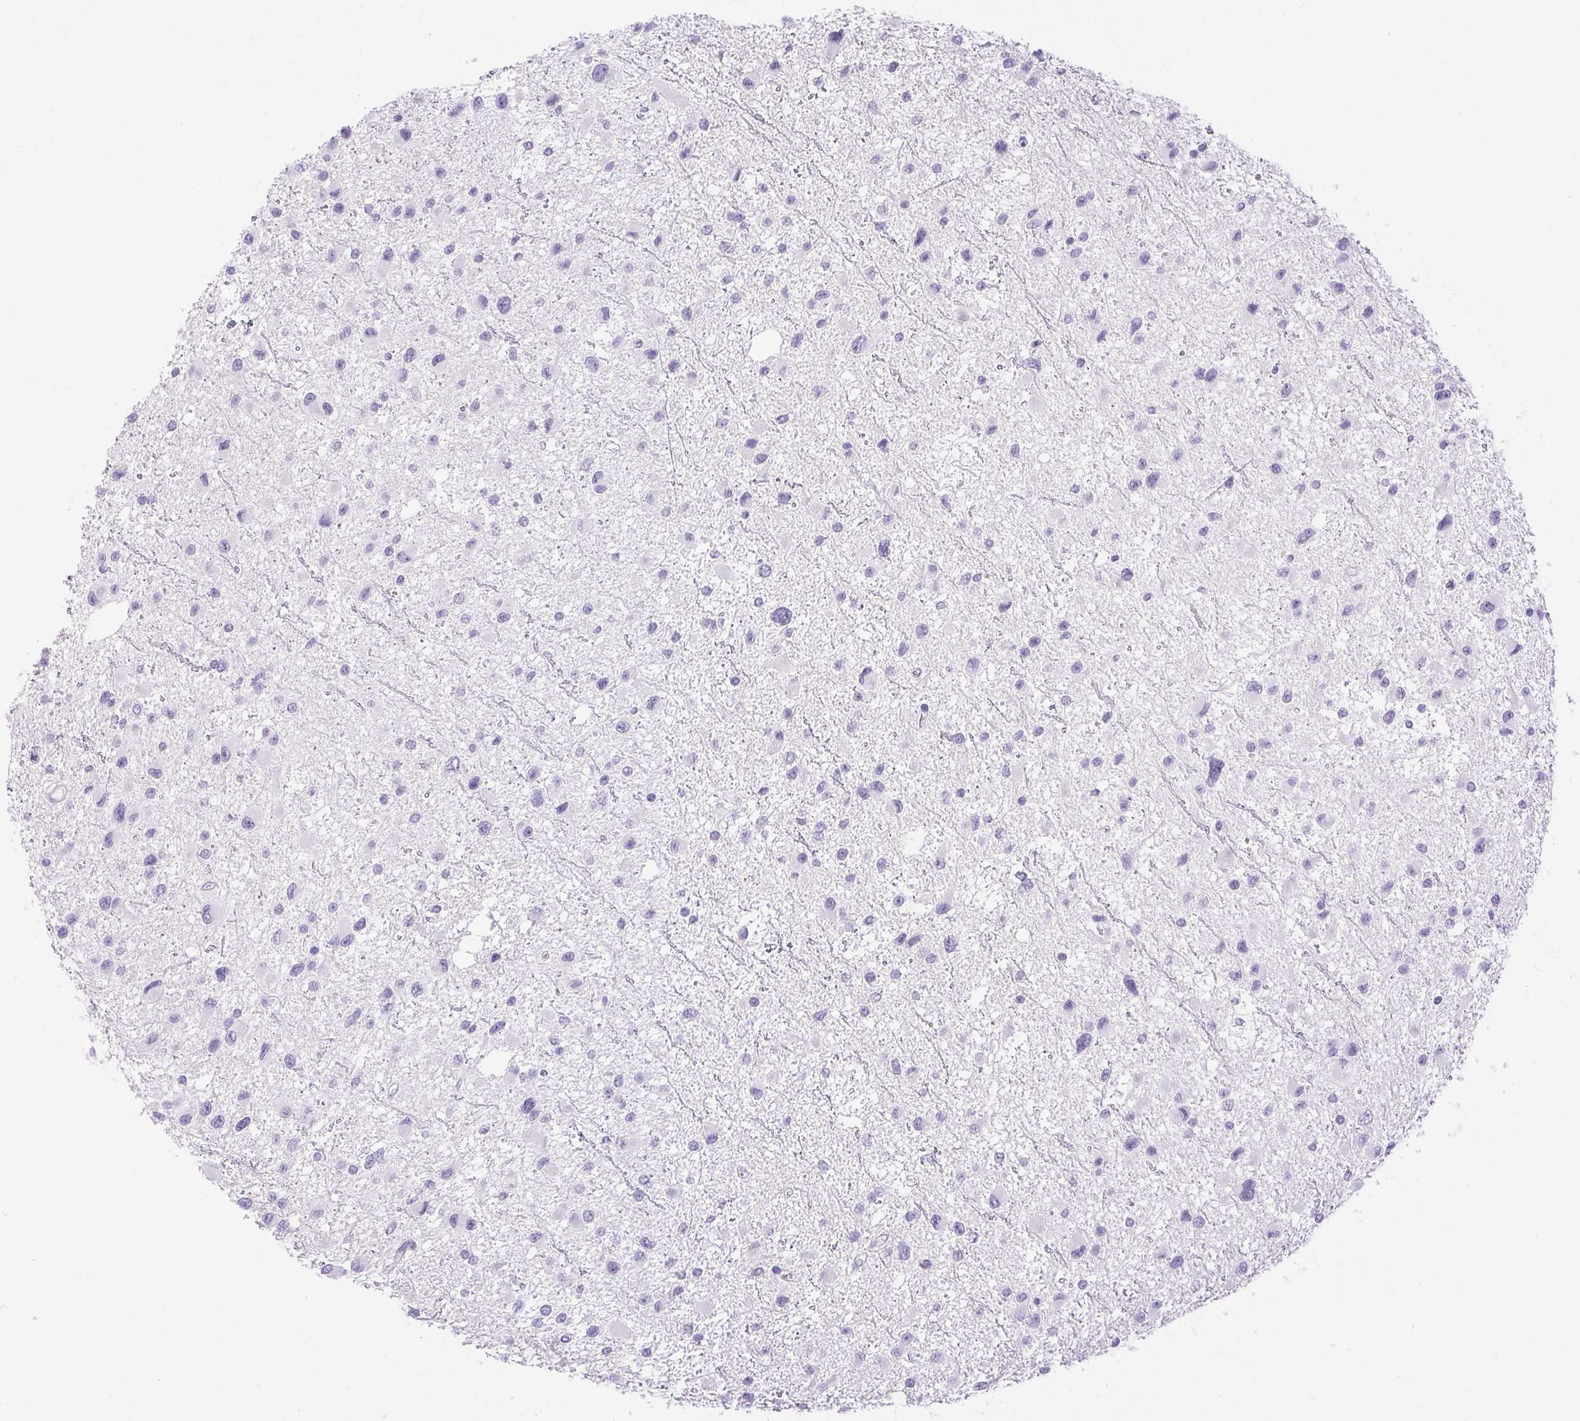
{"staining": {"intensity": "negative", "quantity": "none", "location": "none"}, "tissue": "glioma", "cell_type": "Tumor cells", "image_type": "cancer", "snomed": [{"axis": "morphology", "description": "Glioma, malignant, Low grade"}, {"axis": "topography", "description": "Brain"}], "caption": "A histopathology image of human low-grade glioma (malignant) is negative for staining in tumor cells.", "gene": "HLA-G", "patient": {"sex": "female", "age": 32}}